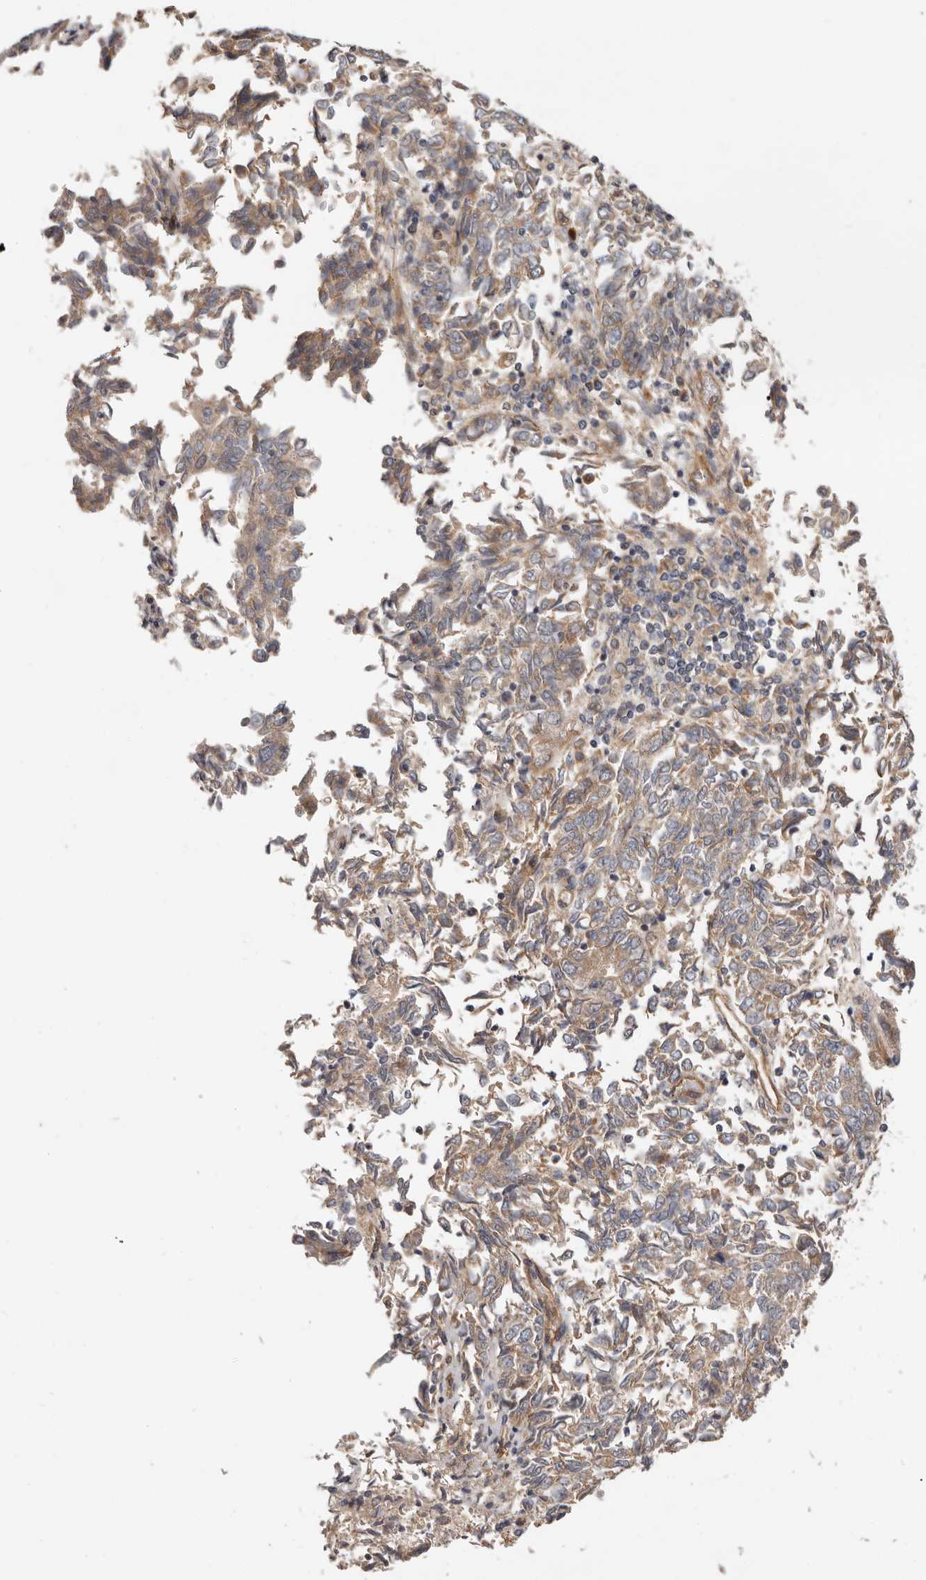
{"staining": {"intensity": "weak", "quantity": ">75%", "location": "cytoplasmic/membranous"}, "tissue": "endometrial cancer", "cell_type": "Tumor cells", "image_type": "cancer", "snomed": [{"axis": "morphology", "description": "Adenocarcinoma, NOS"}, {"axis": "topography", "description": "Endometrium"}], "caption": "Approximately >75% of tumor cells in endometrial cancer (adenocarcinoma) demonstrate weak cytoplasmic/membranous protein positivity as visualized by brown immunohistochemical staining.", "gene": "MACF1", "patient": {"sex": "female", "age": 80}}